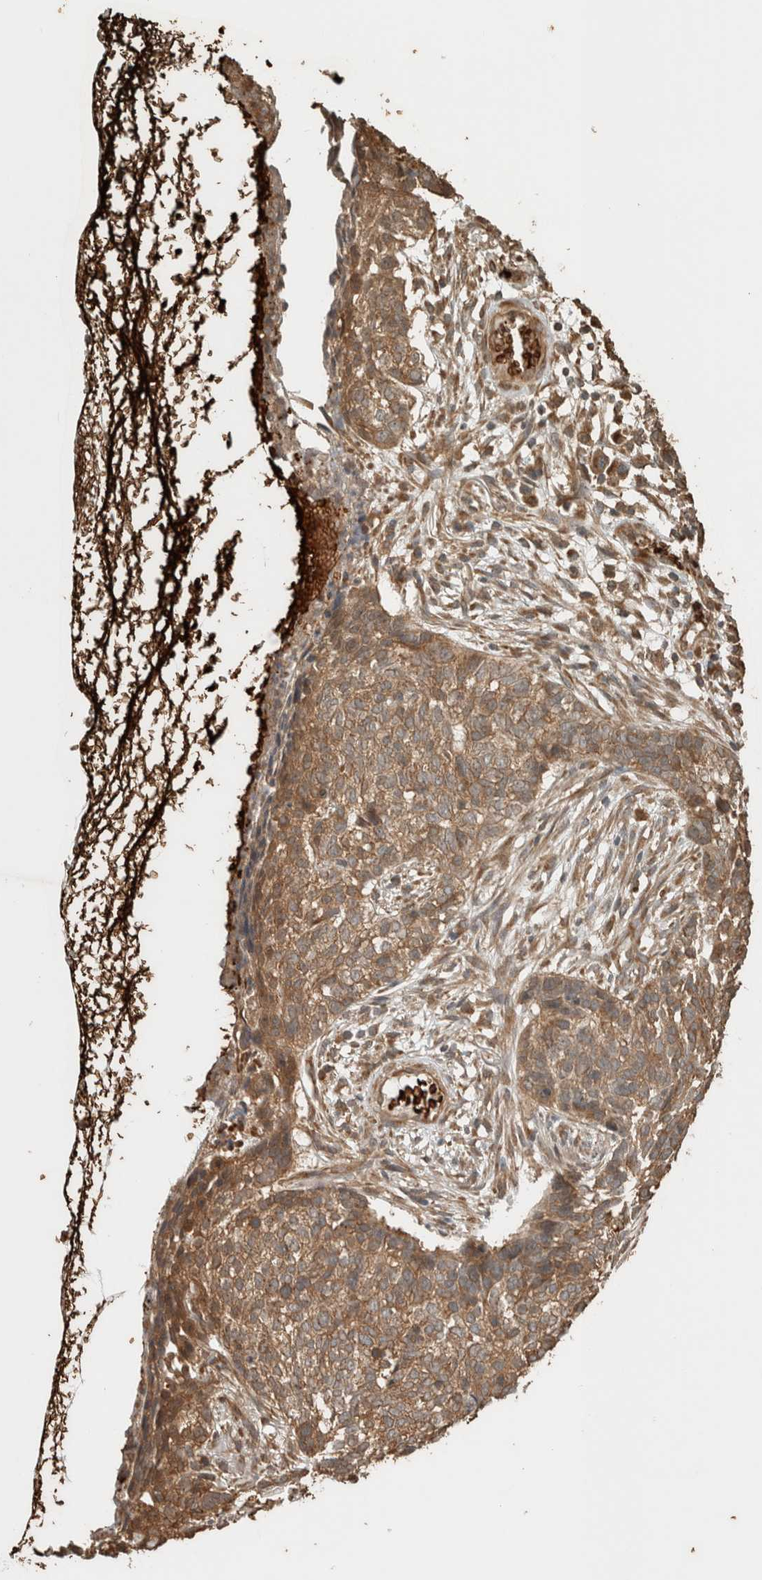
{"staining": {"intensity": "moderate", "quantity": ">75%", "location": "cytoplasmic/membranous"}, "tissue": "skin cancer", "cell_type": "Tumor cells", "image_type": "cancer", "snomed": [{"axis": "morphology", "description": "Basal cell carcinoma"}, {"axis": "topography", "description": "Skin"}], "caption": "Immunohistochemistry (IHC) staining of basal cell carcinoma (skin), which shows medium levels of moderate cytoplasmic/membranous expression in about >75% of tumor cells indicating moderate cytoplasmic/membranous protein positivity. The staining was performed using DAB (brown) for protein detection and nuclei were counterstained in hematoxylin (blue).", "gene": "OTUD6B", "patient": {"sex": "male", "age": 85}}